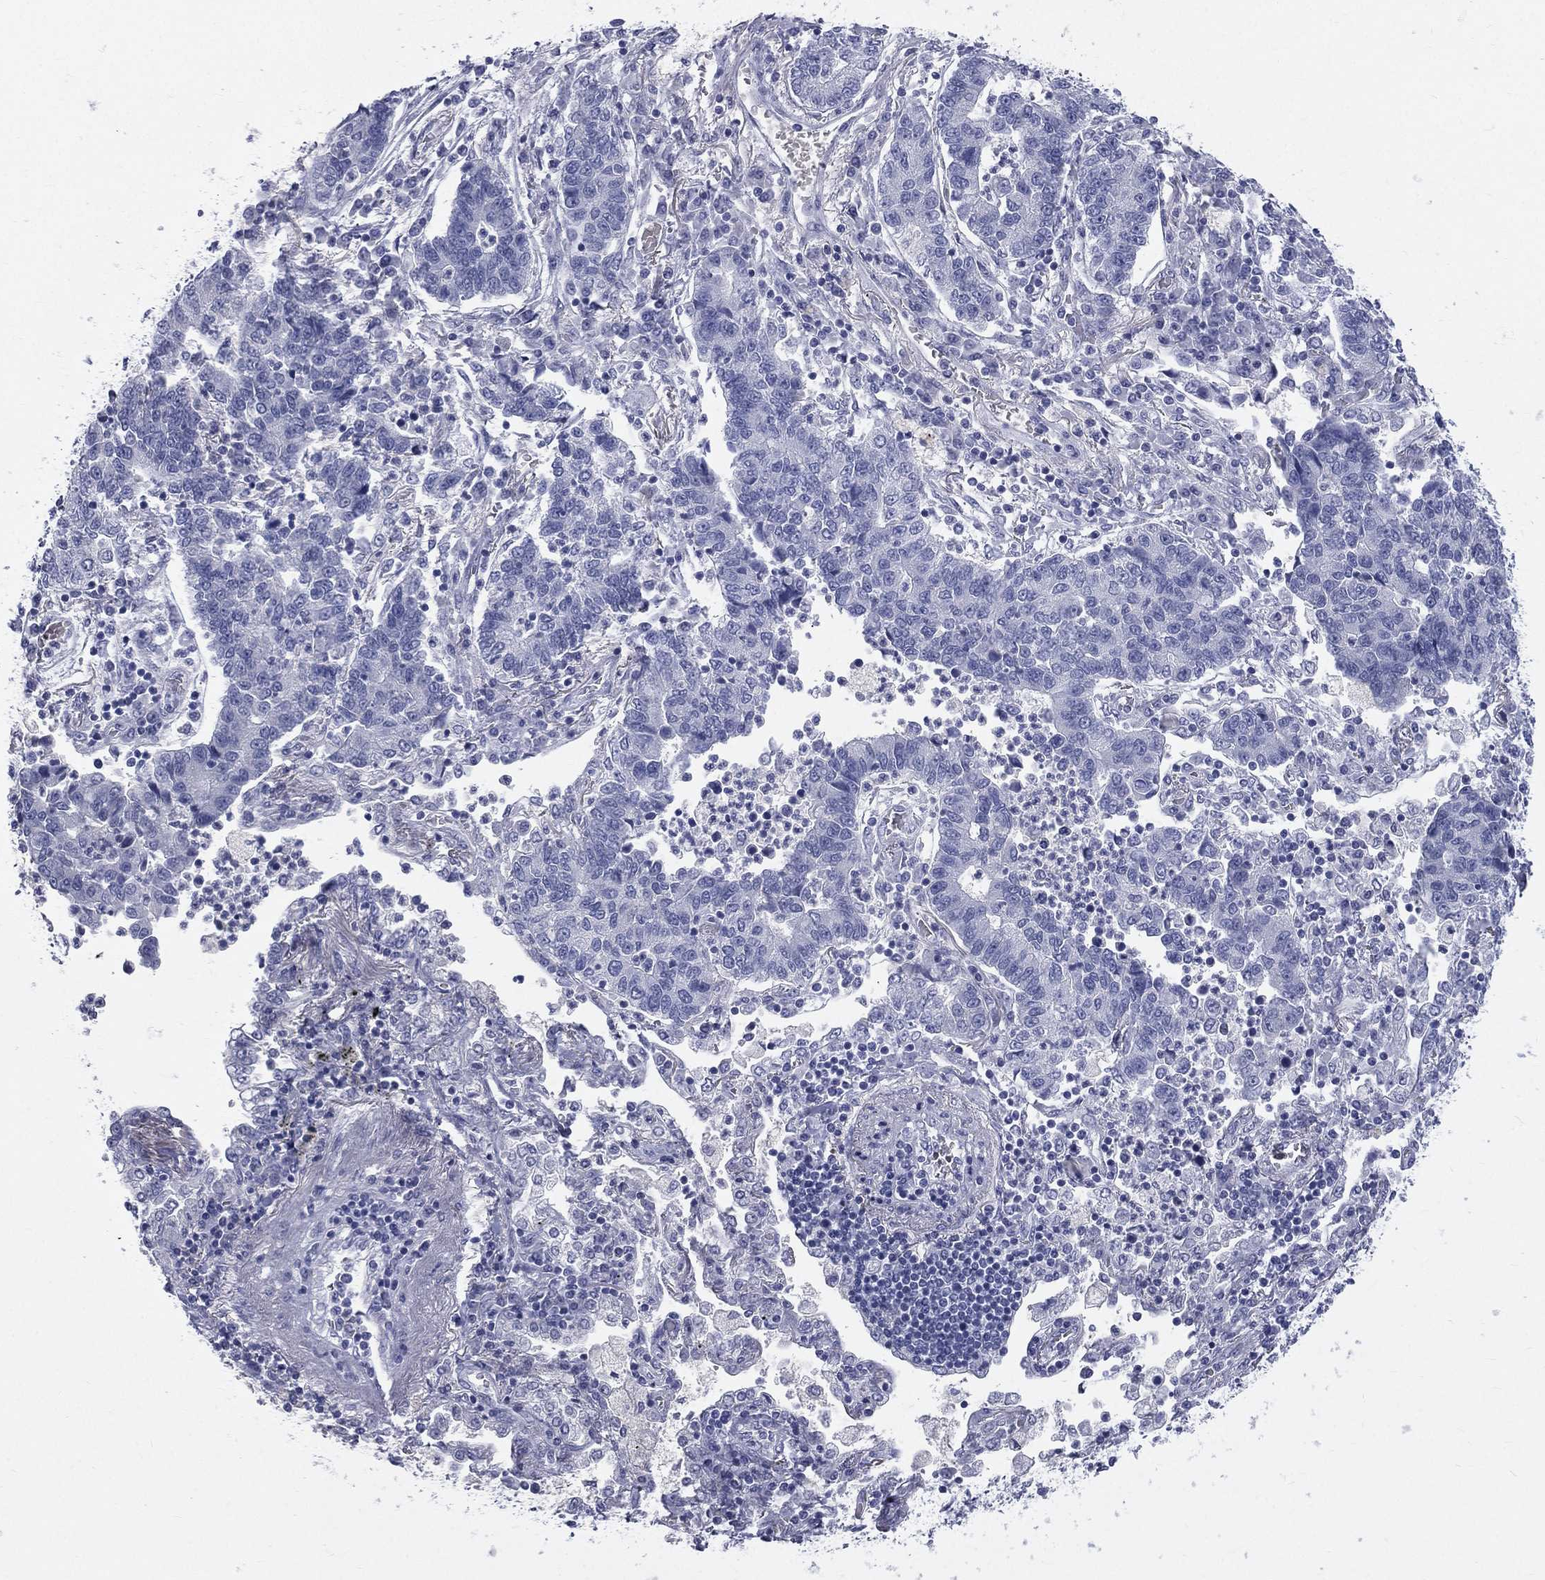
{"staining": {"intensity": "negative", "quantity": "none", "location": "none"}, "tissue": "lung cancer", "cell_type": "Tumor cells", "image_type": "cancer", "snomed": [{"axis": "morphology", "description": "Adenocarcinoma, NOS"}, {"axis": "topography", "description": "Lung"}], "caption": "IHC histopathology image of lung cancer (adenocarcinoma) stained for a protein (brown), which reveals no staining in tumor cells. (DAB (3,3'-diaminobenzidine) immunohistochemistry (IHC), high magnification).", "gene": "HP", "patient": {"sex": "female", "age": 57}}